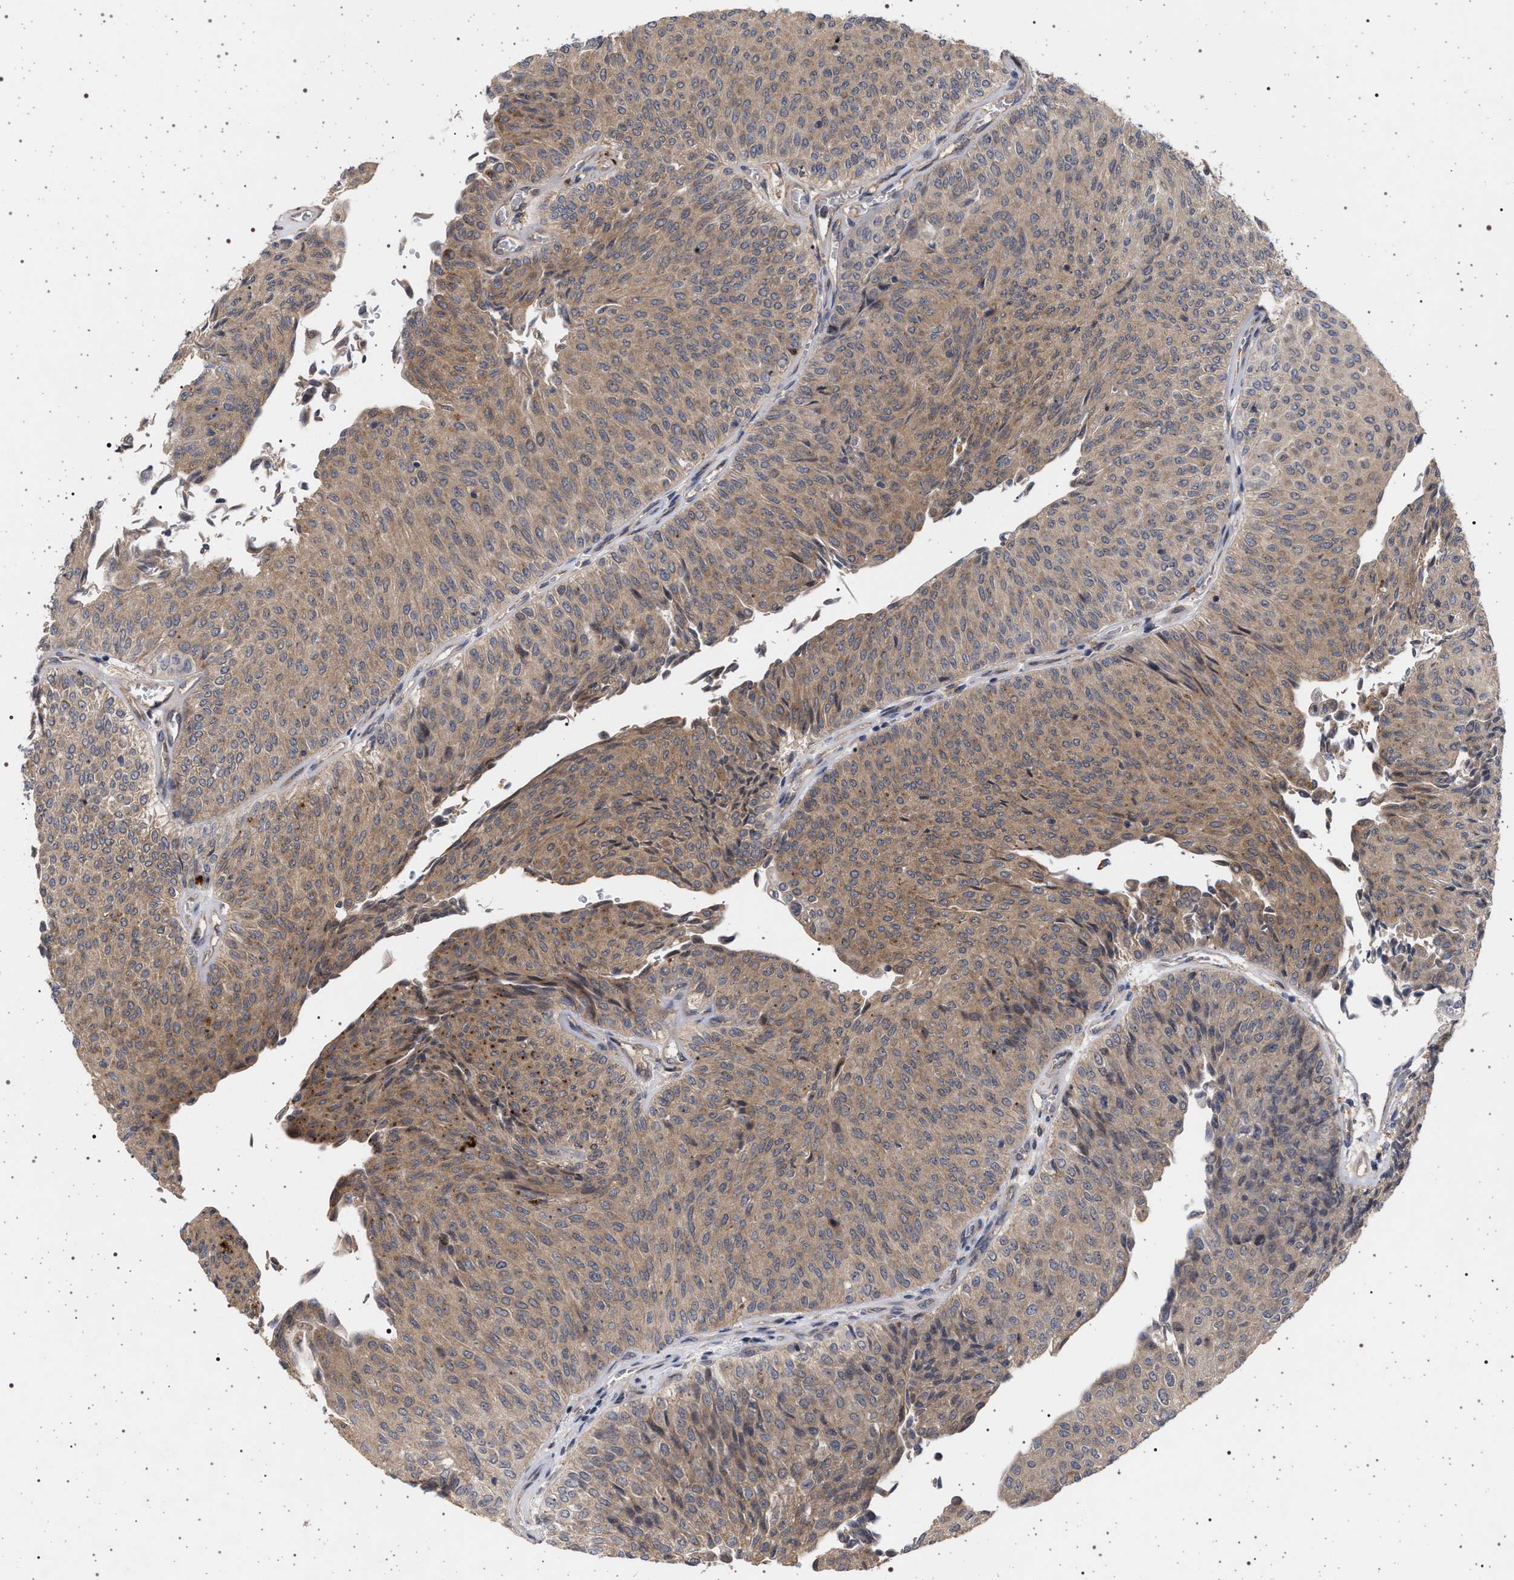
{"staining": {"intensity": "moderate", "quantity": ">75%", "location": "cytoplasmic/membranous"}, "tissue": "urothelial cancer", "cell_type": "Tumor cells", "image_type": "cancer", "snomed": [{"axis": "morphology", "description": "Urothelial carcinoma, Low grade"}, {"axis": "topography", "description": "Urinary bladder"}], "caption": "Immunohistochemistry image of low-grade urothelial carcinoma stained for a protein (brown), which exhibits medium levels of moderate cytoplasmic/membranous staining in approximately >75% of tumor cells.", "gene": "RBM48", "patient": {"sex": "male", "age": 78}}